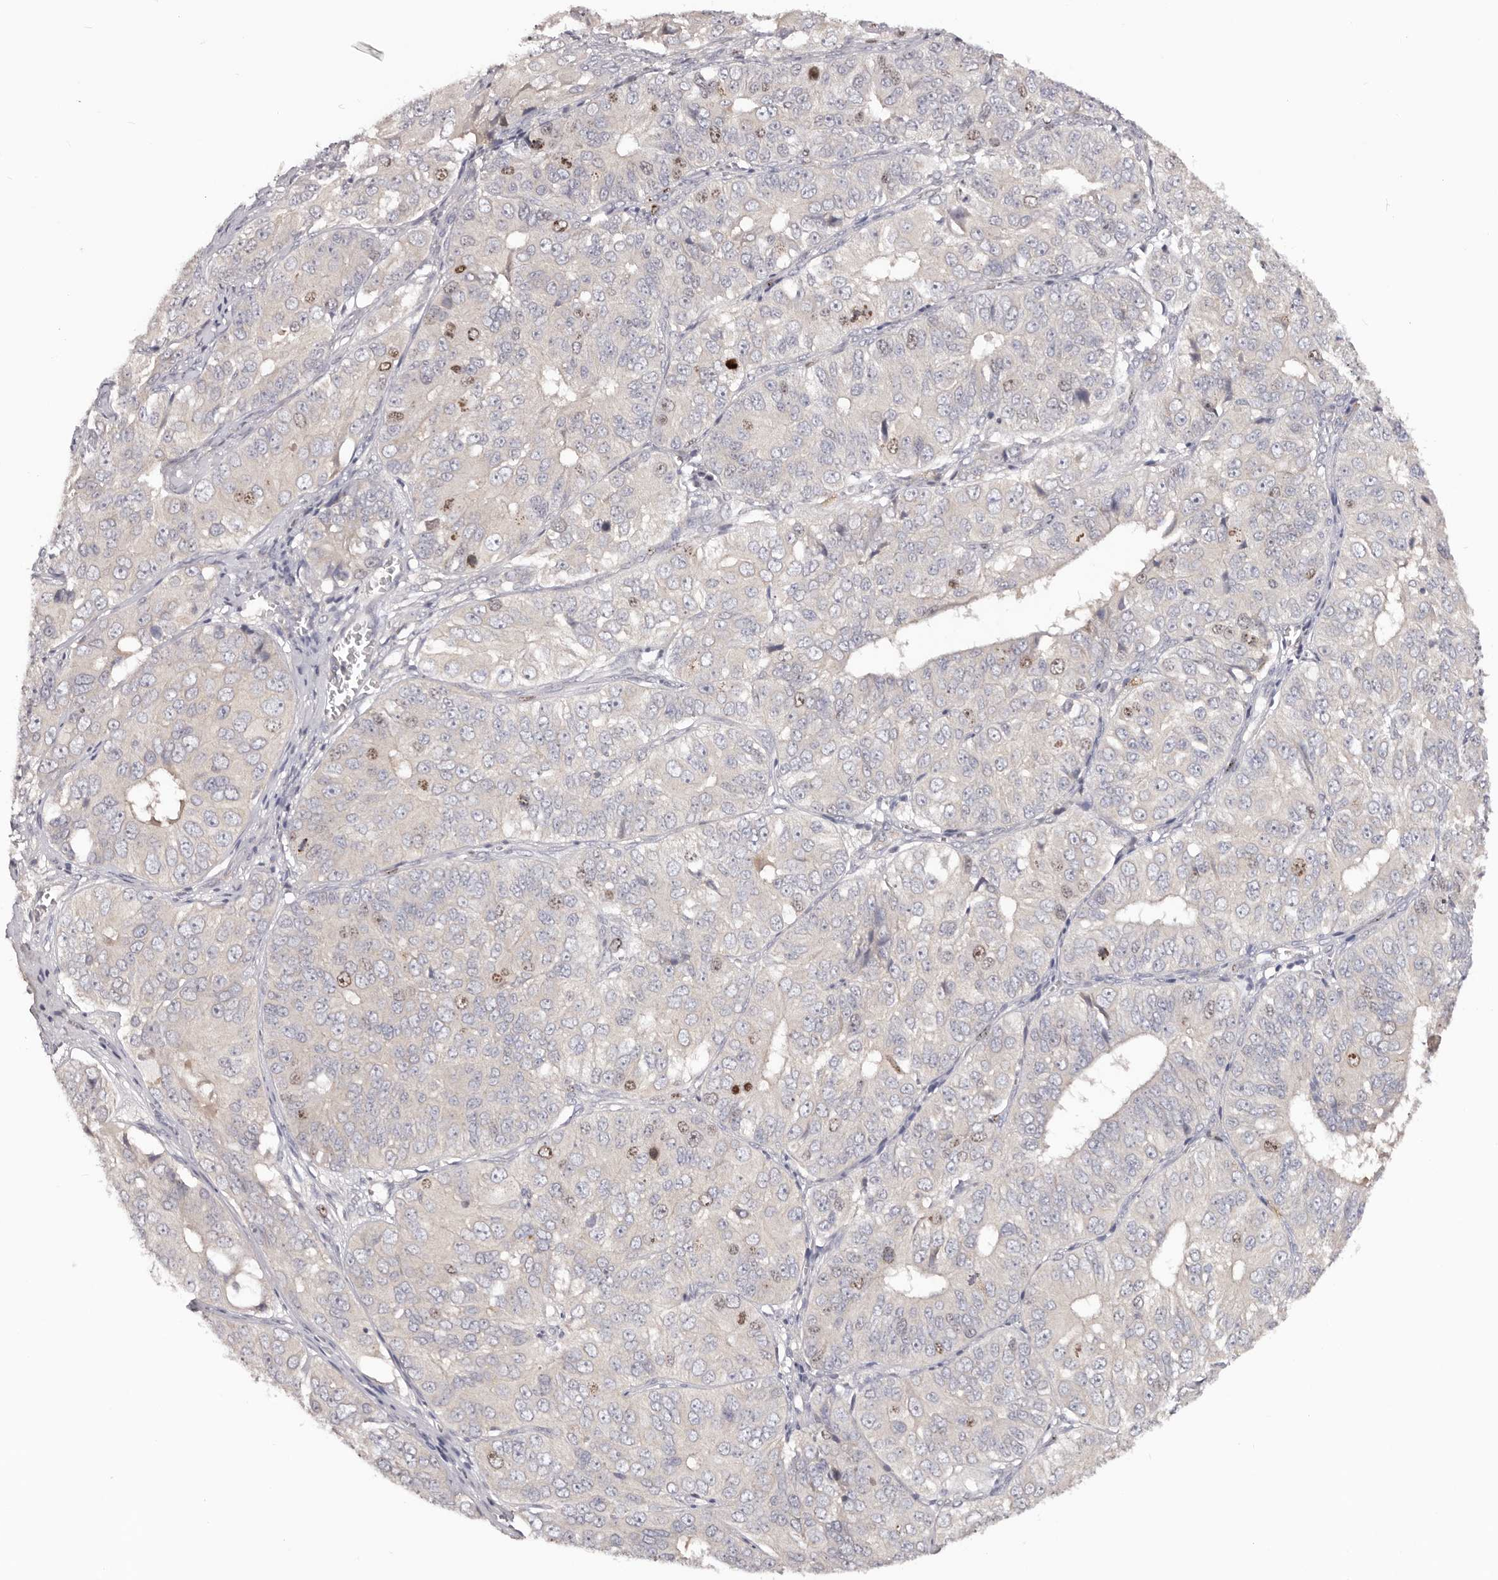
{"staining": {"intensity": "moderate", "quantity": "<25%", "location": "nuclear"}, "tissue": "ovarian cancer", "cell_type": "Tumor cells", "image_type": "cancer", "snomed": [{"axis": "morphology", "description": "Carcinoma, endometroid"}, {"axis": "topography", "description": "Ovary"}], "caption": "Brown immunohistochemical staining in human ovarian cancer shows moderate nuclear expression in about <25% of tumor cells.", "gene": "CCDC190", "patient": {"sex": "female", "age": 51}}